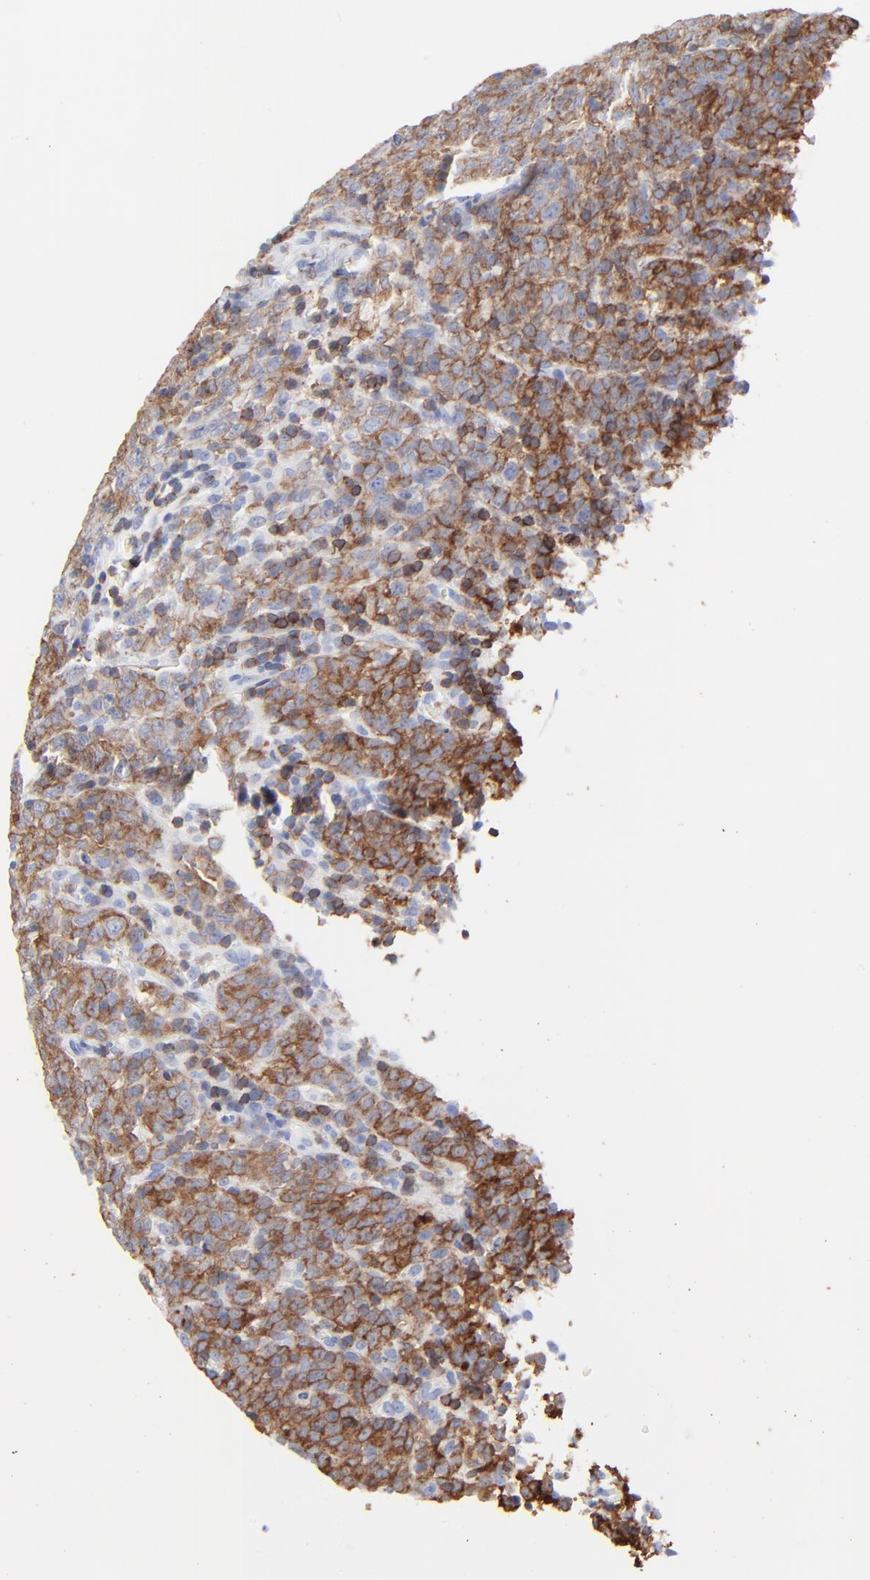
{"staining": {"intensity": "moderate", "quantity": "25%-75%", "location": "cytoplasmic/membranous"}, "tissue": "lymphoma", "cell_type": "Tumor cells", "image_type": "cancer", "snomed": [{"axis": "morphology", "description": "Malignant lymphoma, non-Hodgkin's type, High grade"}, {"axis": "topography", "description": "Tonsil"}], "caption": "Malignant lymphoma, non-Hodgkin's type (high-grade) tissue displays moderate cytoplasmic/membranous staining in approximately 25%-75% of tumor cells", "gene": "LCK", "patient": {"sex": "female", "age": 36}}